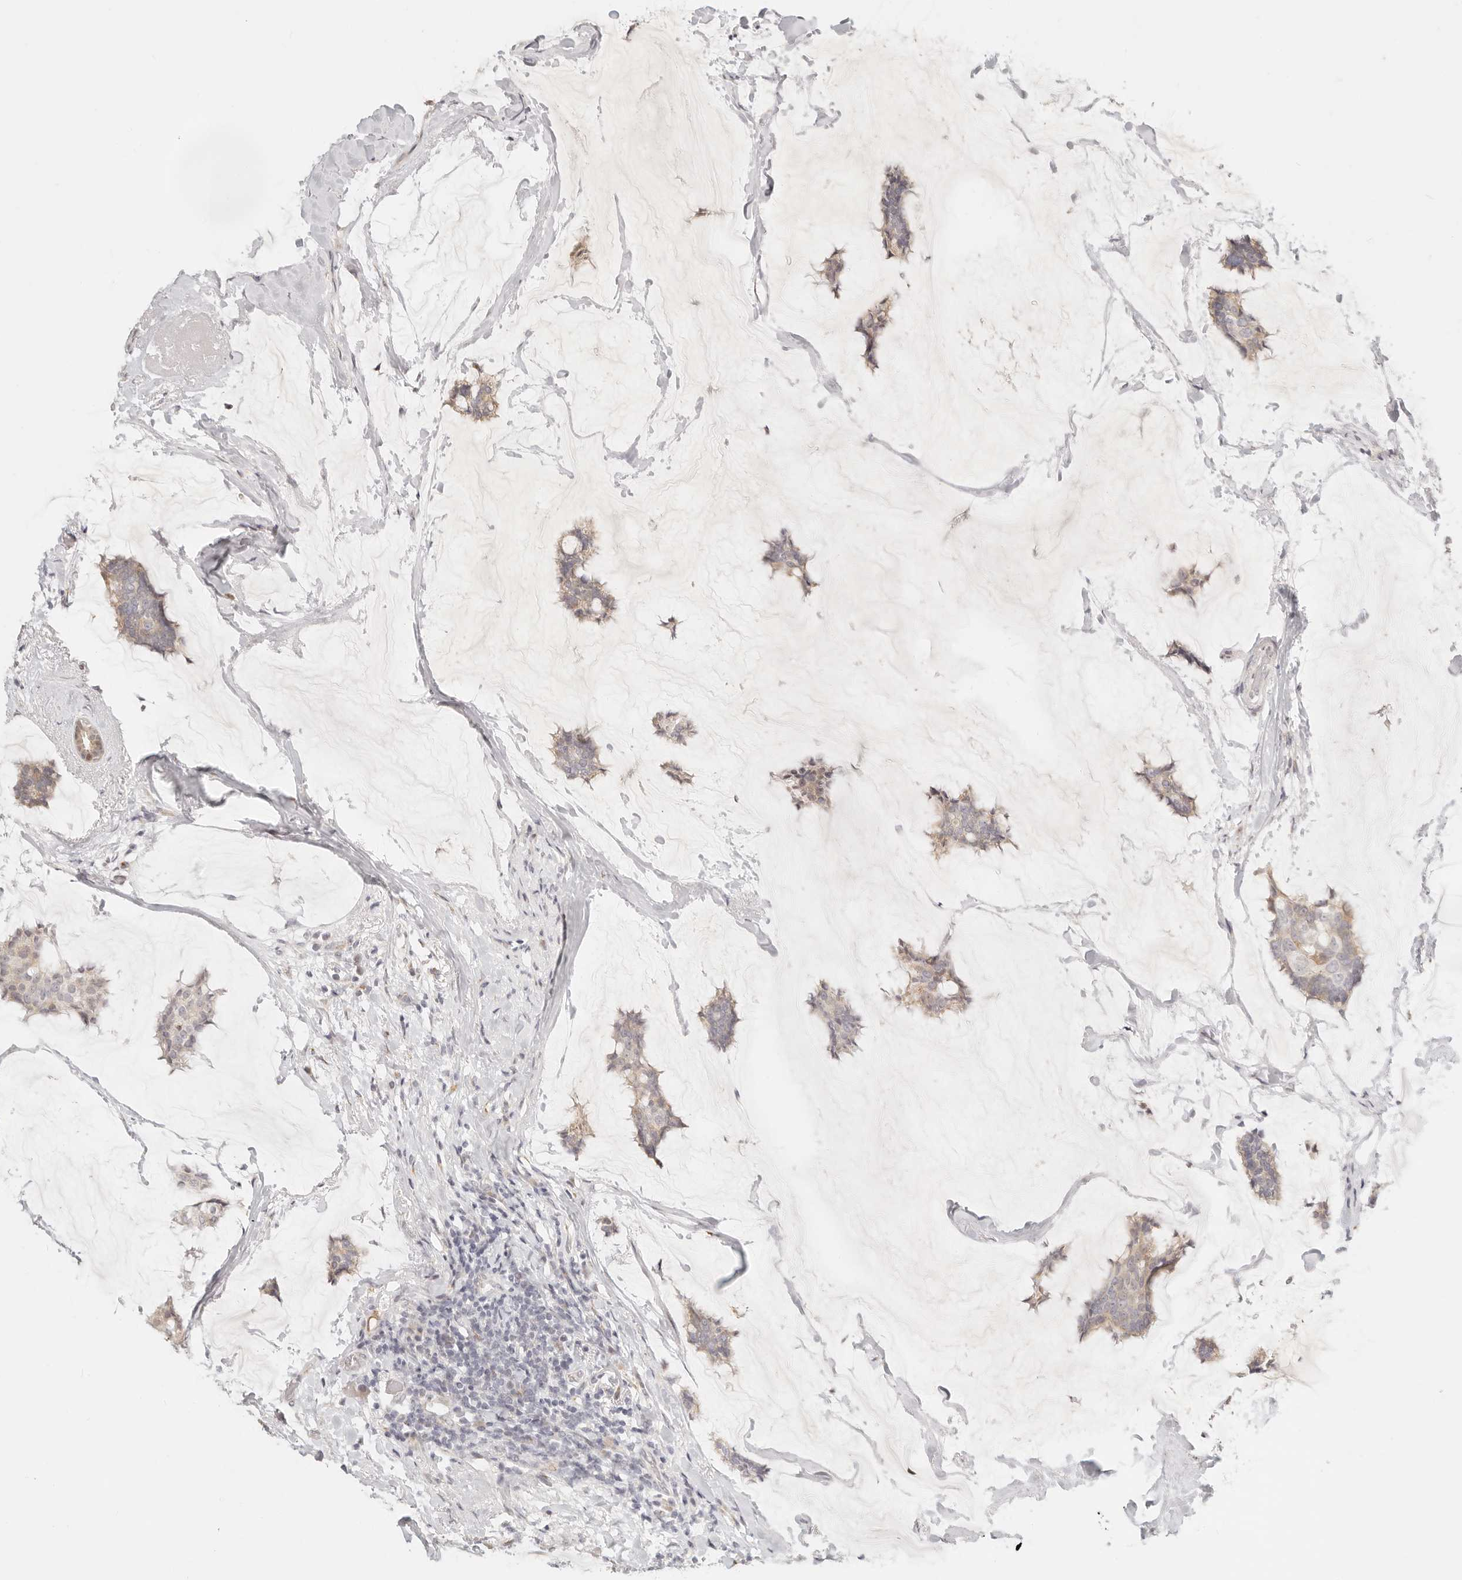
{"staining": {"intensity": "moderate", "quantity": "25%-75%", "location": "cytoplasmic/membranous"}, "tissue": "breast cancer", "cell_type": "Tumor cells", "image_type": "cancer", "snomed": [{"axis": "morphology", "description": "Duct carcinoma"}, {"axis": "topography", "description": "Breast"}], "caption": "Breast intraductal carcinoma stained with immunohistochemistry demonstrates moderate cytoplasmic/membranous positivity in approximately 25%-75% of tumor cells.", "gene": "FAM20B", "patient": {"sex": "female", "age": 93}}